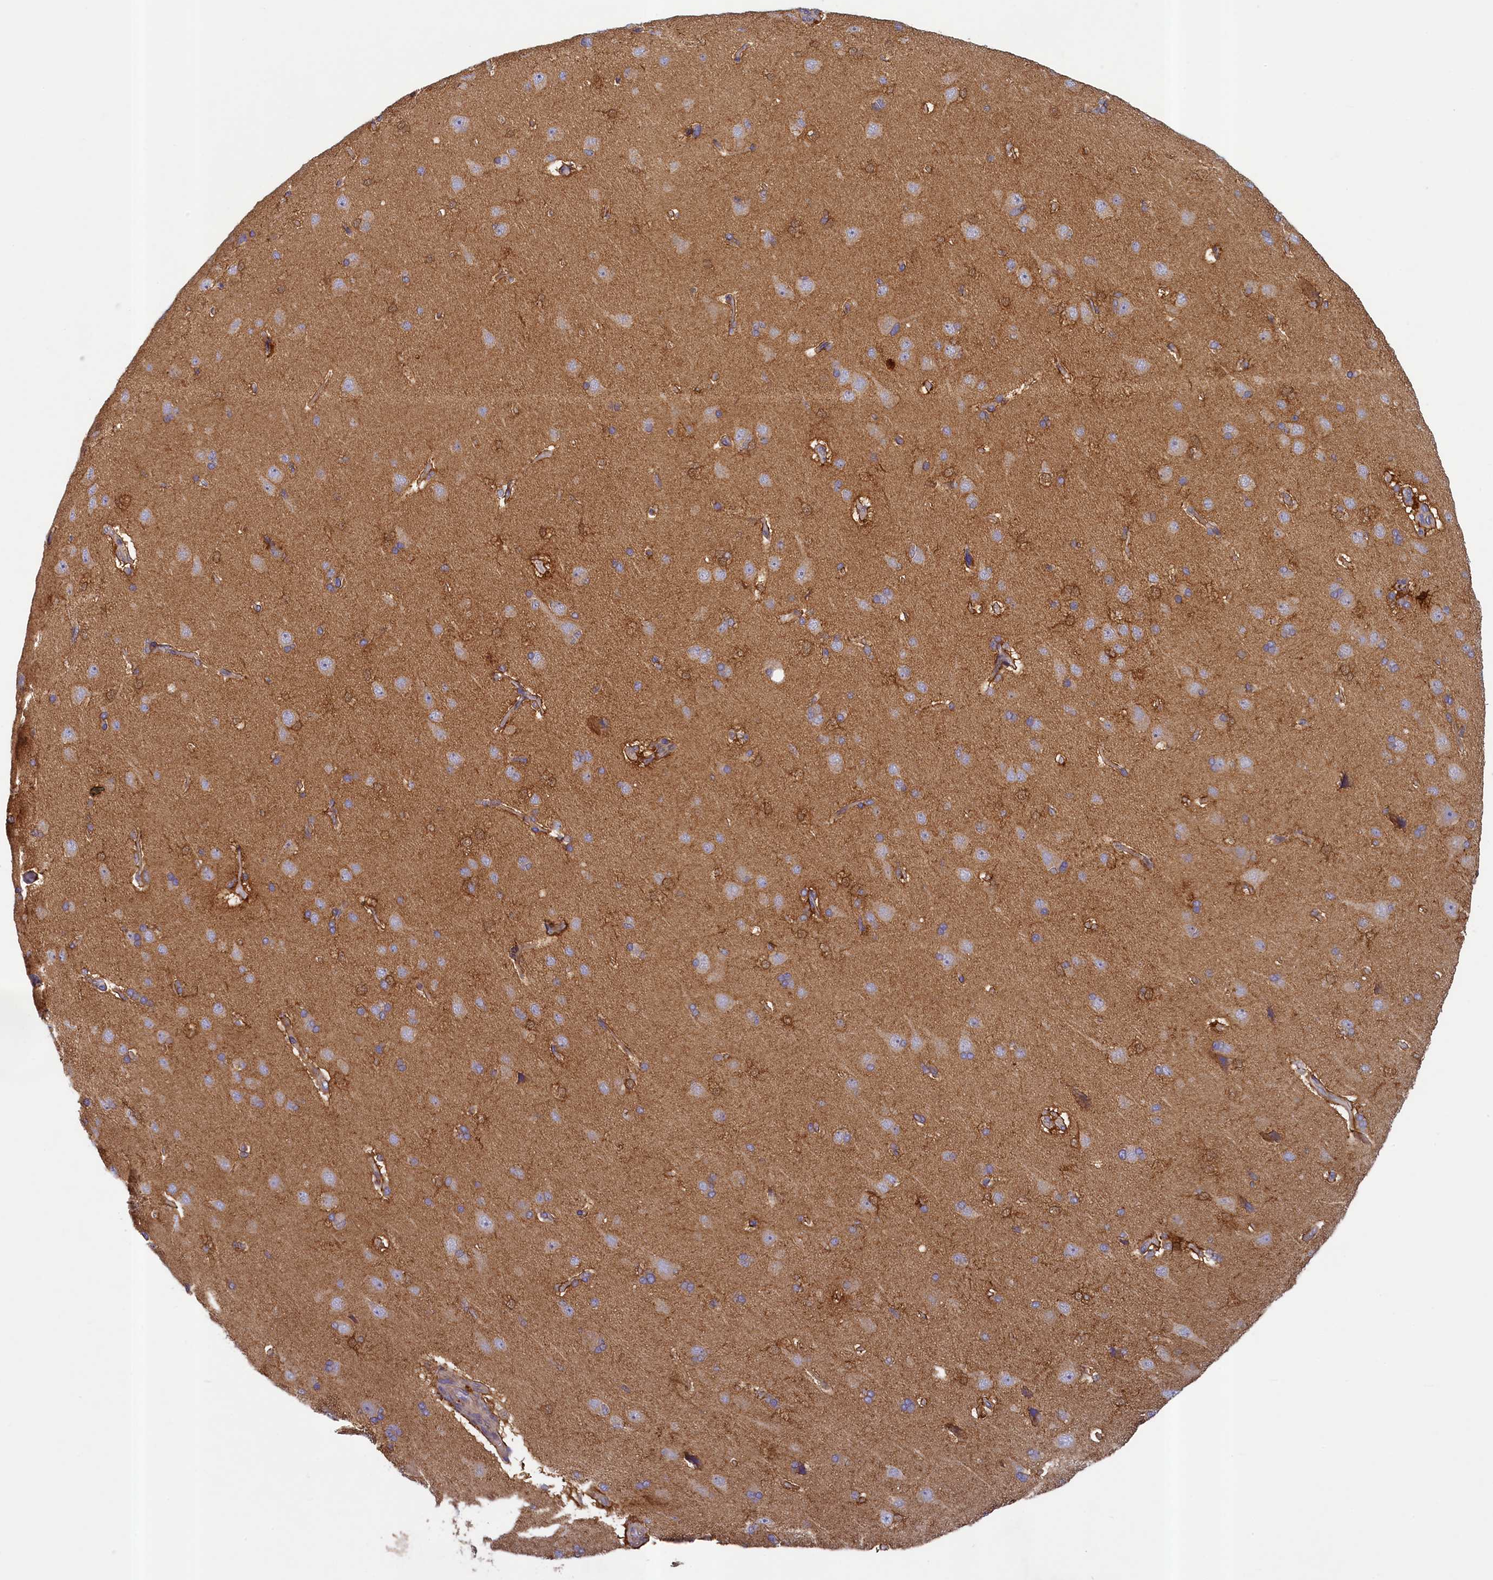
{"staining": {"intensity": "weak", "quantity": "25%-75%", "location": "cytoplasmic/membranous"}, "tissue": "cerebral cortex", "cell_type": "Endothelial cells", "image_type": "normal", "snomed": [{"axis": "morphology", "description": "Normal tissue, NOS"}, {"axis": "topography", "description": "Cerebral cortex"}], "caption": "The histopathology image reveals staining of benign cerebral cortex, revealing weak cytoplasmic/membranous protein staining (brown color) within endothelial cells.", "gene": "NUBP1", "patient": {"sex": "male", "age": 62}}